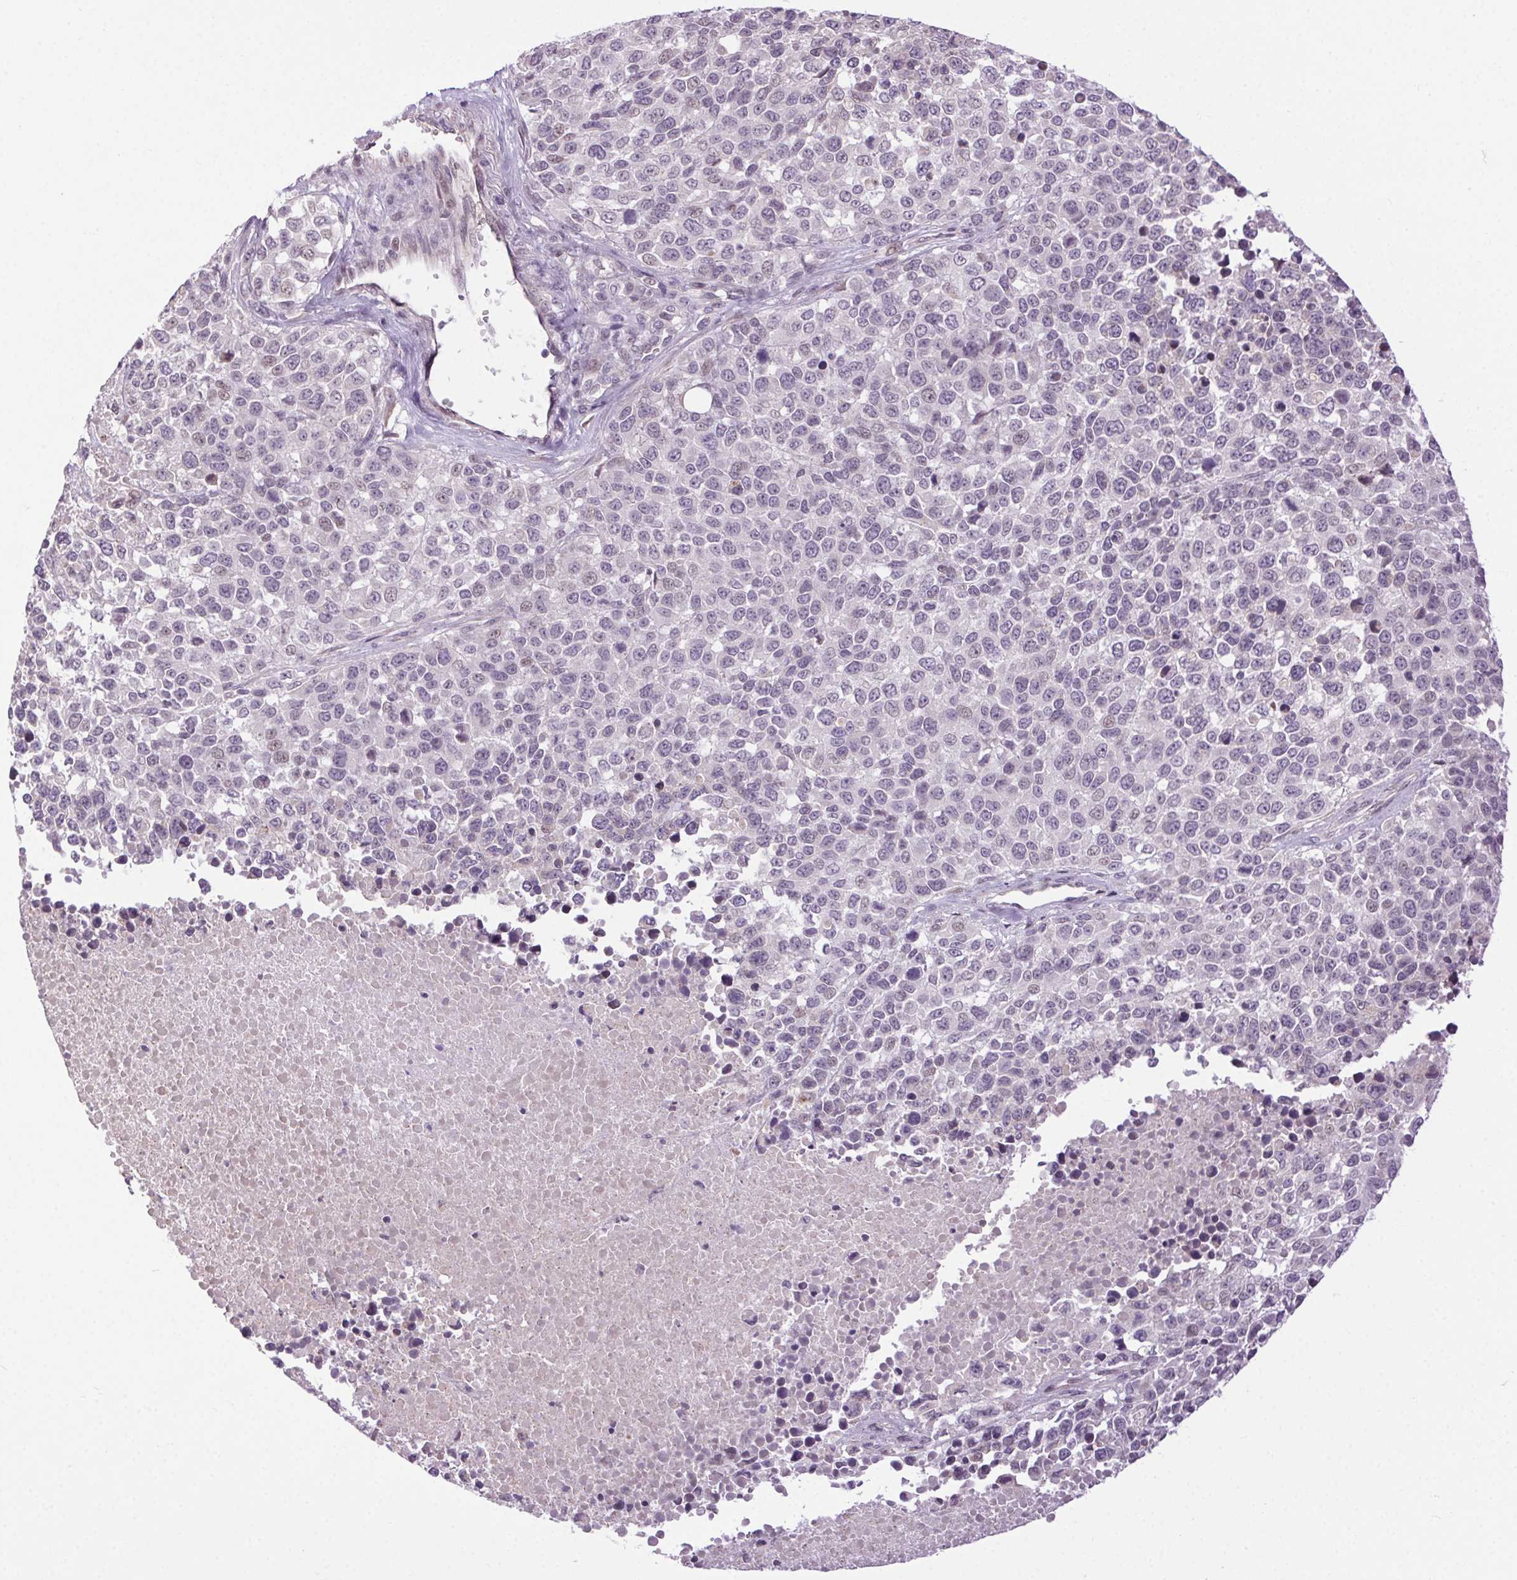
{"staining": {"intensity": "negative", "quantity": "none", "location": "none"}, "tissue": "melanoma", "cell_type": "Tumor cells", "image_type": "cancer", "snomed": [{"axis": "morphology", "description": "Malignant melanoma, Metastatic site"}, {"axis": "topography", "description": "Skin"}], "caption": "Micrograph shows no significant protein positivity in tumor cells of melanoma.", "gene": "SYT11", "patient": {"sex": "male", "age": 84}}